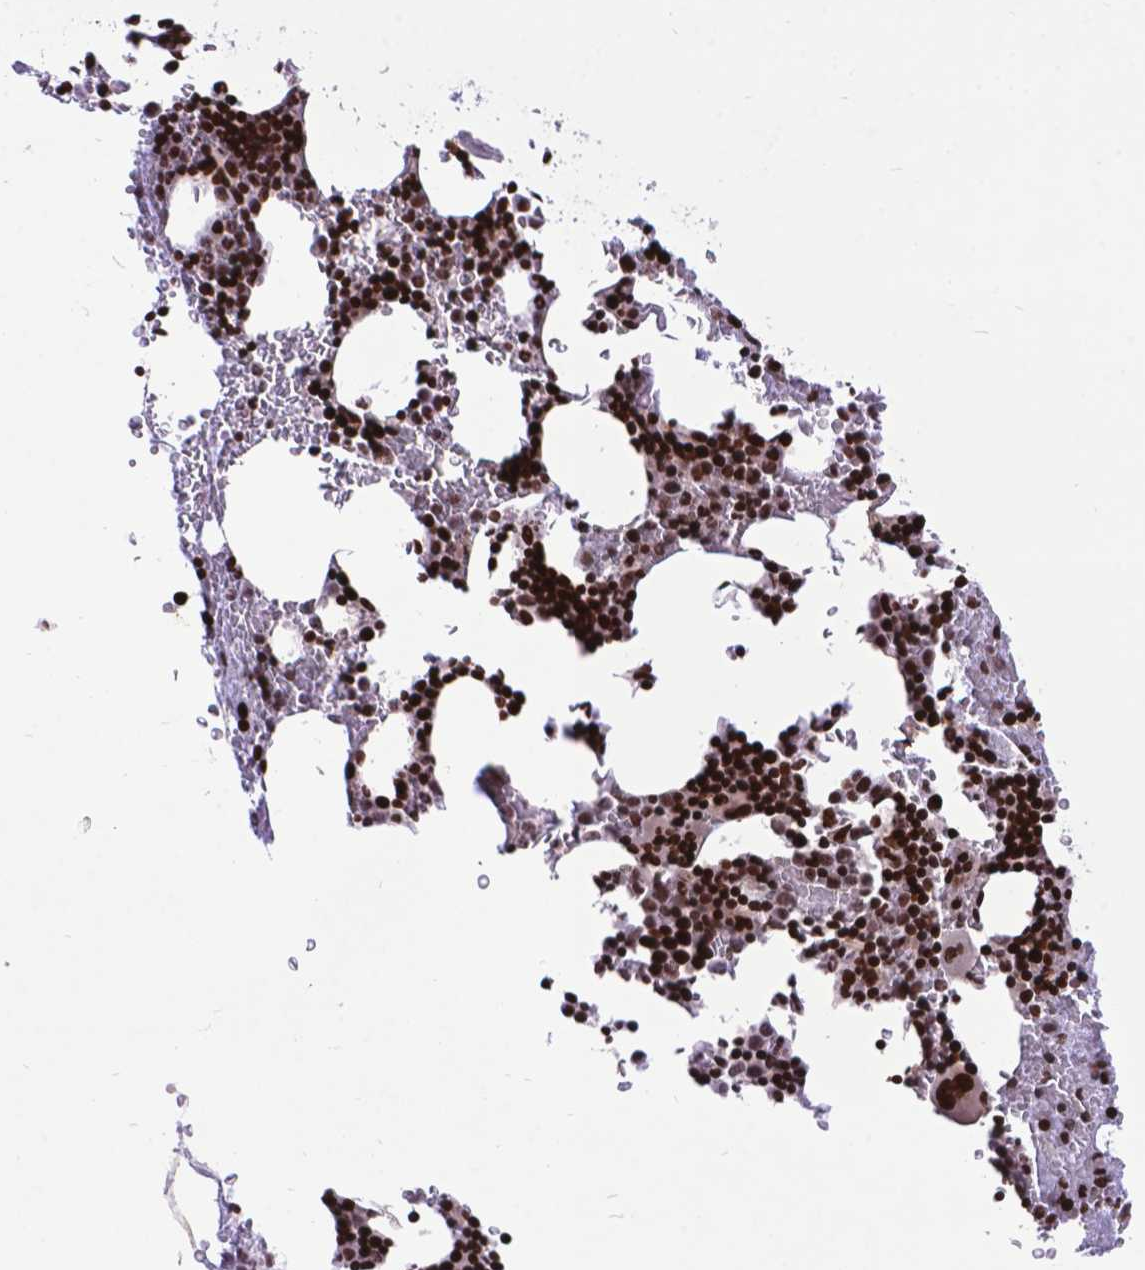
{"staining": {"intensity": "strong", "quantity": ">75%", "location": "nuclear"}, "tissue": "bone marrow", "cell_type": "Hematopoietic cells", "image_type": "normal", "snomed": [{"axis": "morphology", "description": "Normal tissue, NOS"}, {"axis": "topography", "description": "Bone marrow"}], "caption": "Benign bone marrow shows strong nuclear staining in about >75% of hematopoietic cells (IHC, brightfield microscopy, high magnification)..", "gene": "AMER1", "patient": {"sex": "male", "age": 77}}